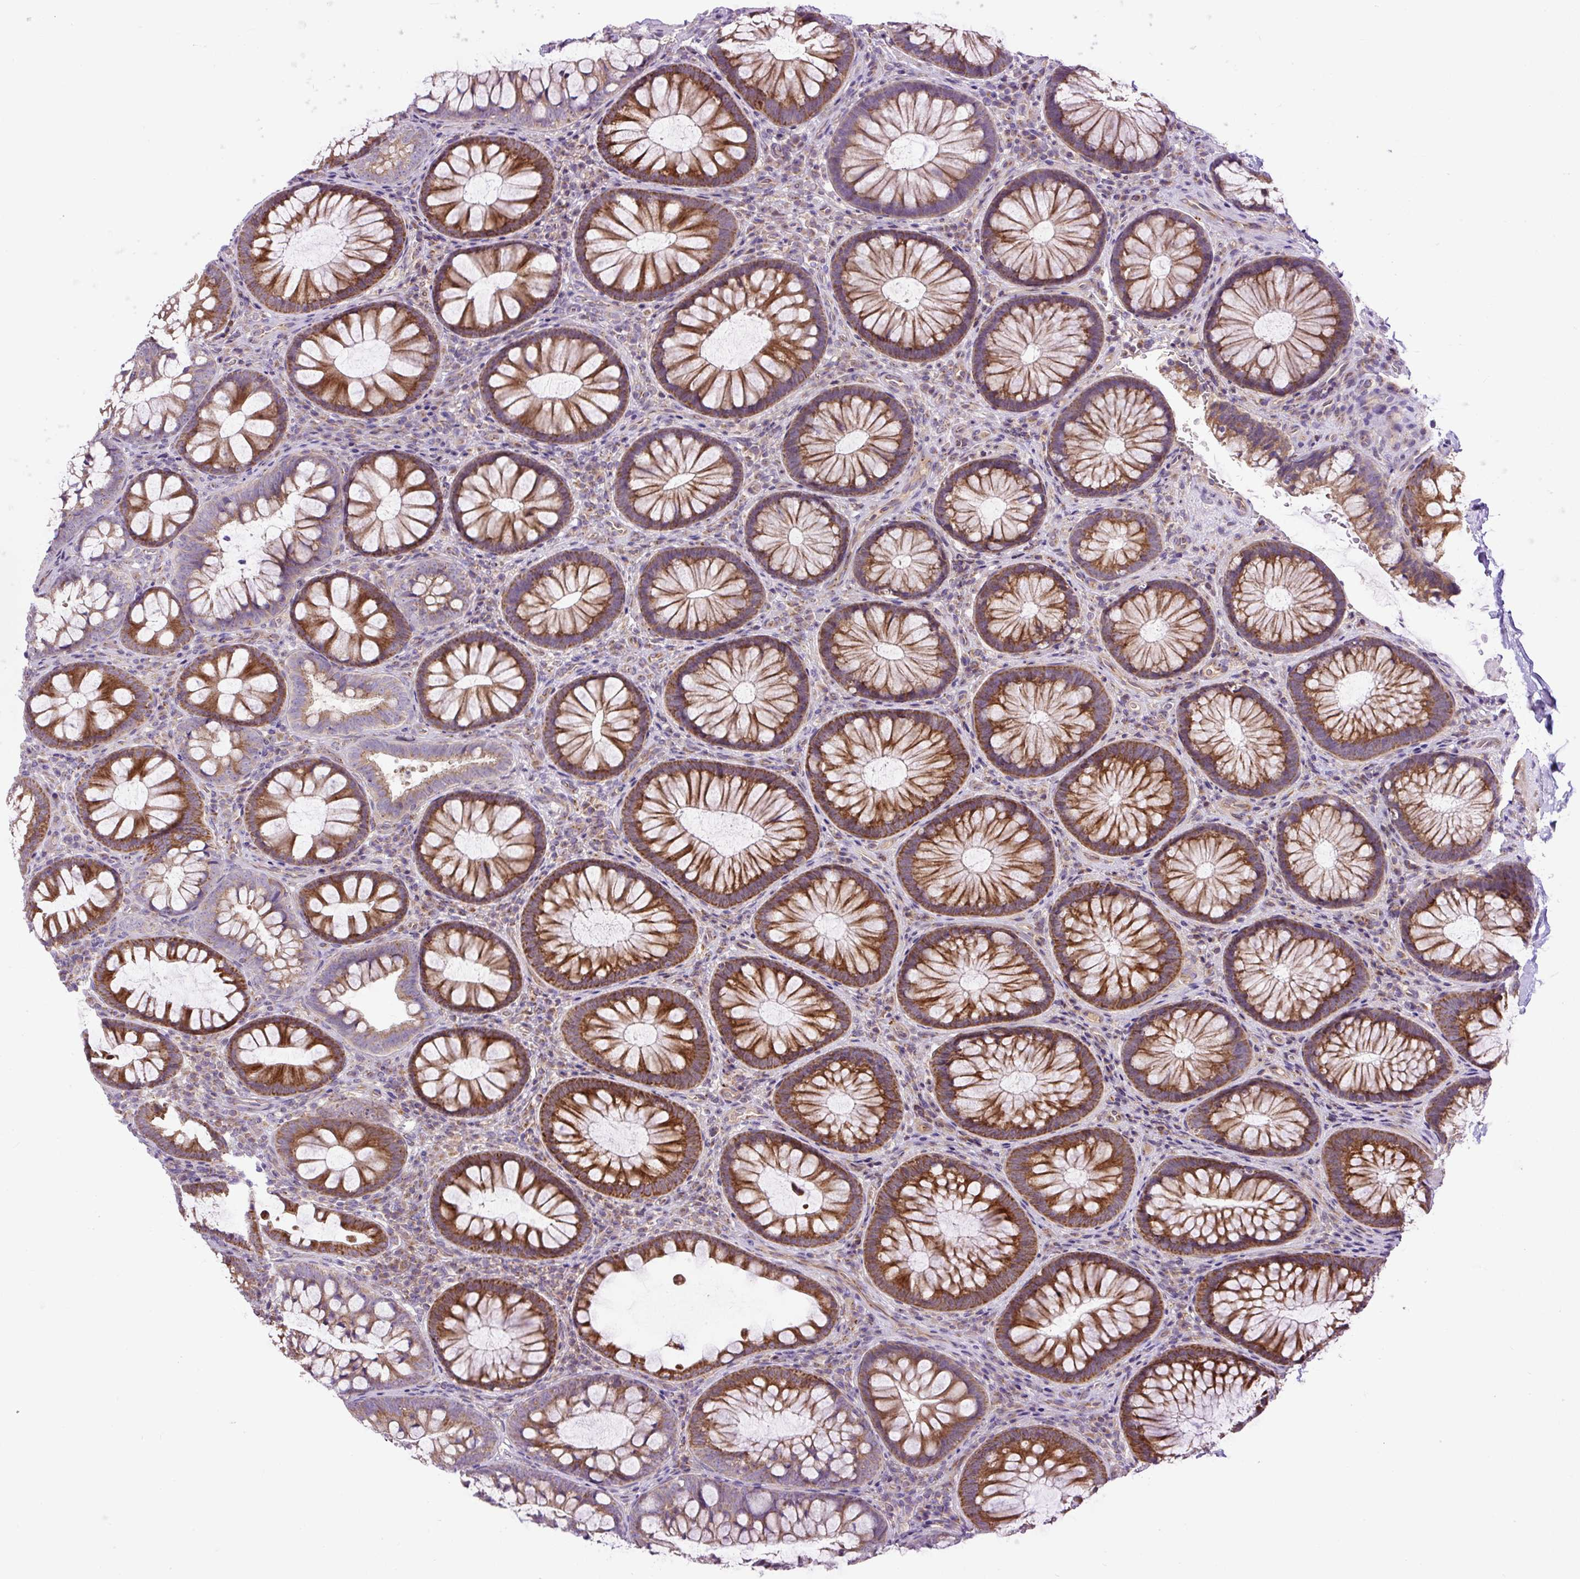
{"staining": {"intensity": "moderate", "quantity": ">75%", "location": "cytoplasmic/membranous"}, "tissue": "colon", "cell_type": "Endothelial cells", "image_type": "normal", "snomed": [{"axis": "morphology", "description": "Normal tissue, NOS"}, {"axis": "morphology", "description": "Adenoma, NOS"}, {"axis": "topography", "description": "Soft tissue"}, {"axis": "topography", "description": "Colon"}], "caption": "Approximately >75% of endothelial cells in unremarkable colon reveal moderate cytoplasmic/membranous protein staining as visualized by brown immunohistochemical staining.", "gene": "ZNF547", "patient": {"sex": "male", "age": 47}}